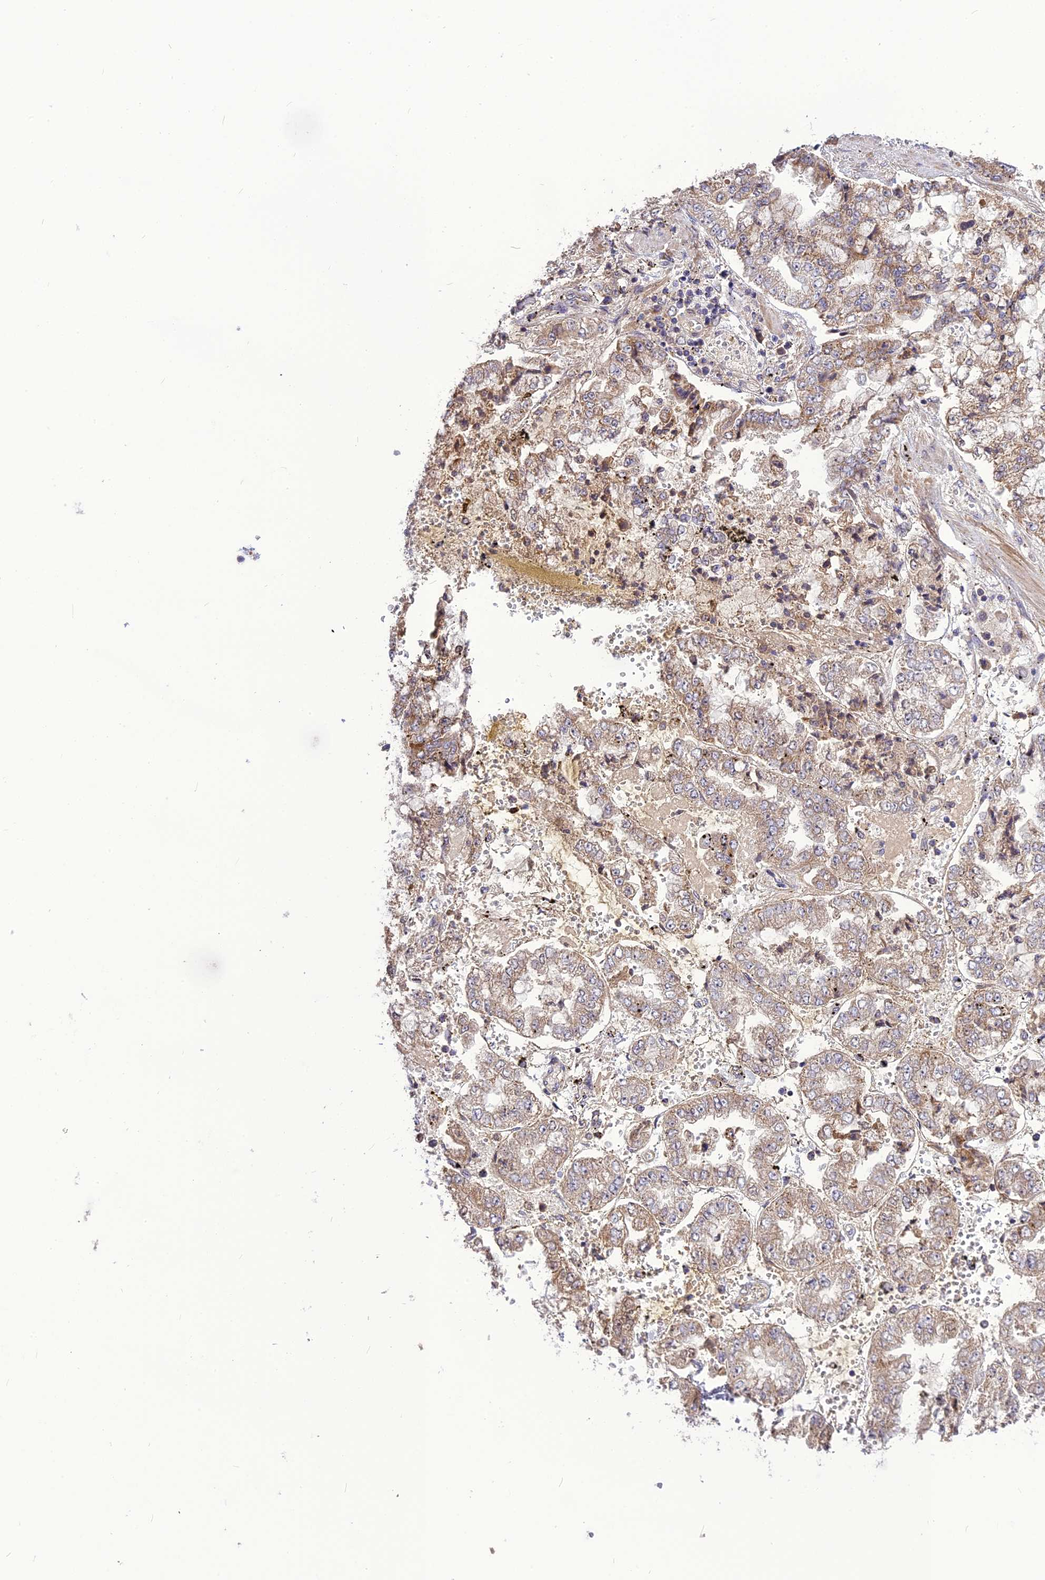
{"staining": {"intensity": "weak", "quantity": ">75%", "location": "cytoplasmic/membranous"}, "tissue": "stomach cancer", "cell_type": "Tumor cells", "image_type": "cancer", "snomed": [{"axis": "morphology", "description": "Adenocarcinoma, NOS"}, {"axis": "topography", "description": "Stomach"}], "caption": "Immunohistochemistry (IHC) image of stomach adenocarcinoma stained for a protein (brown), which reveals low levels of weak cytoplasmic/membranous staining in about >75% of tumor cells.", "gene": "NUDT8", "patient": {"sex": "male", "age": 76}}